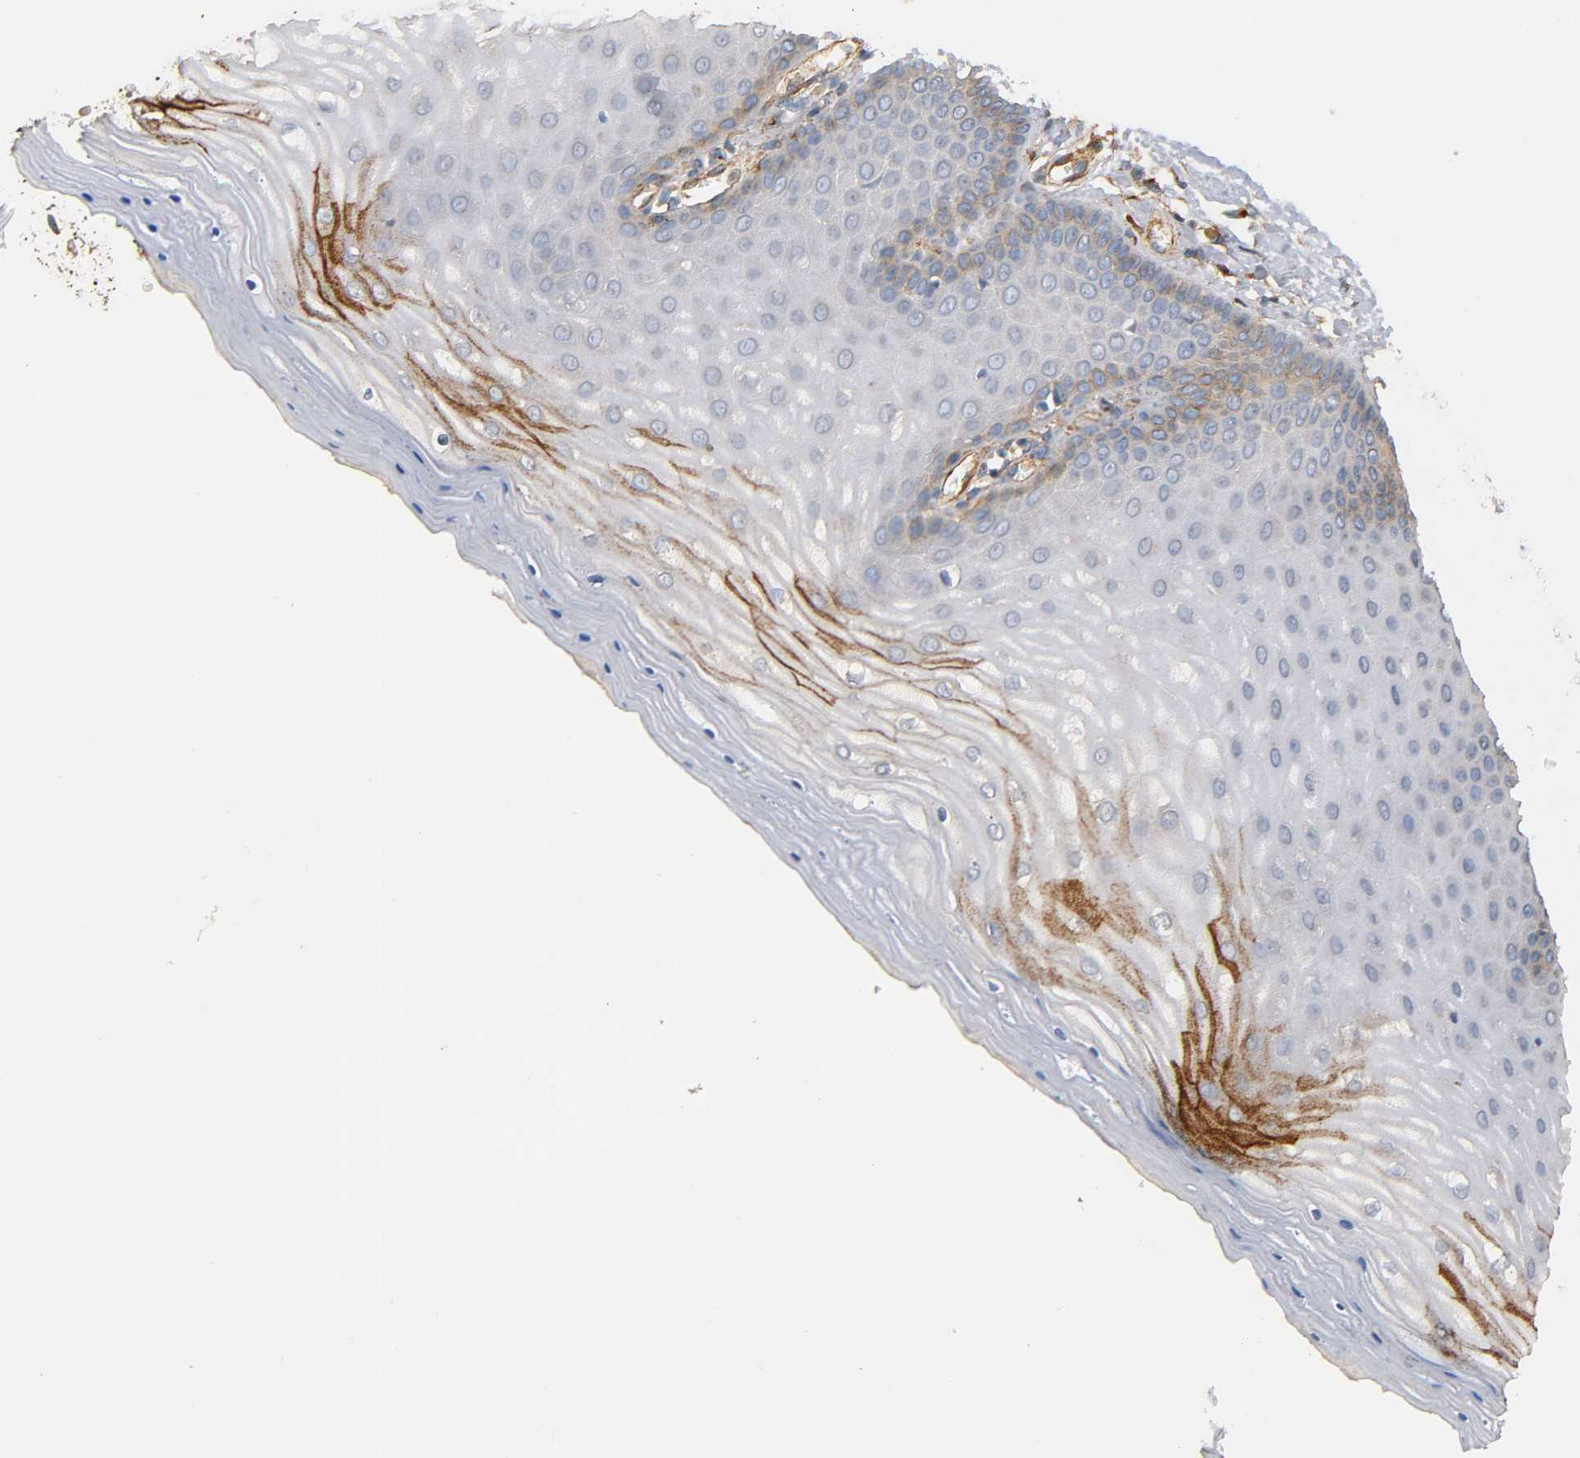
{"staining": {"intensity": "weak", "quantity": "<25%", "location": "cytoplasmic/membranous"}, "tissue": "cervix", "cell_type": "Glandular cells", "image_type": "normal", "snomed": [{"axis": "morphology", "description": "Normal tissue, NOS"}, {"axis": "topography", "description": "Cervix"}], "caption": "Immunohistochemistry (IHC) micrograph of benign cervix: cervix stained with DAB (3,3'-diaminobenzidine) demonstrates no significant protein positivity in glandular cells.", "gene": "IFITM2", "patient": {"sex": "female", "age": 55}}